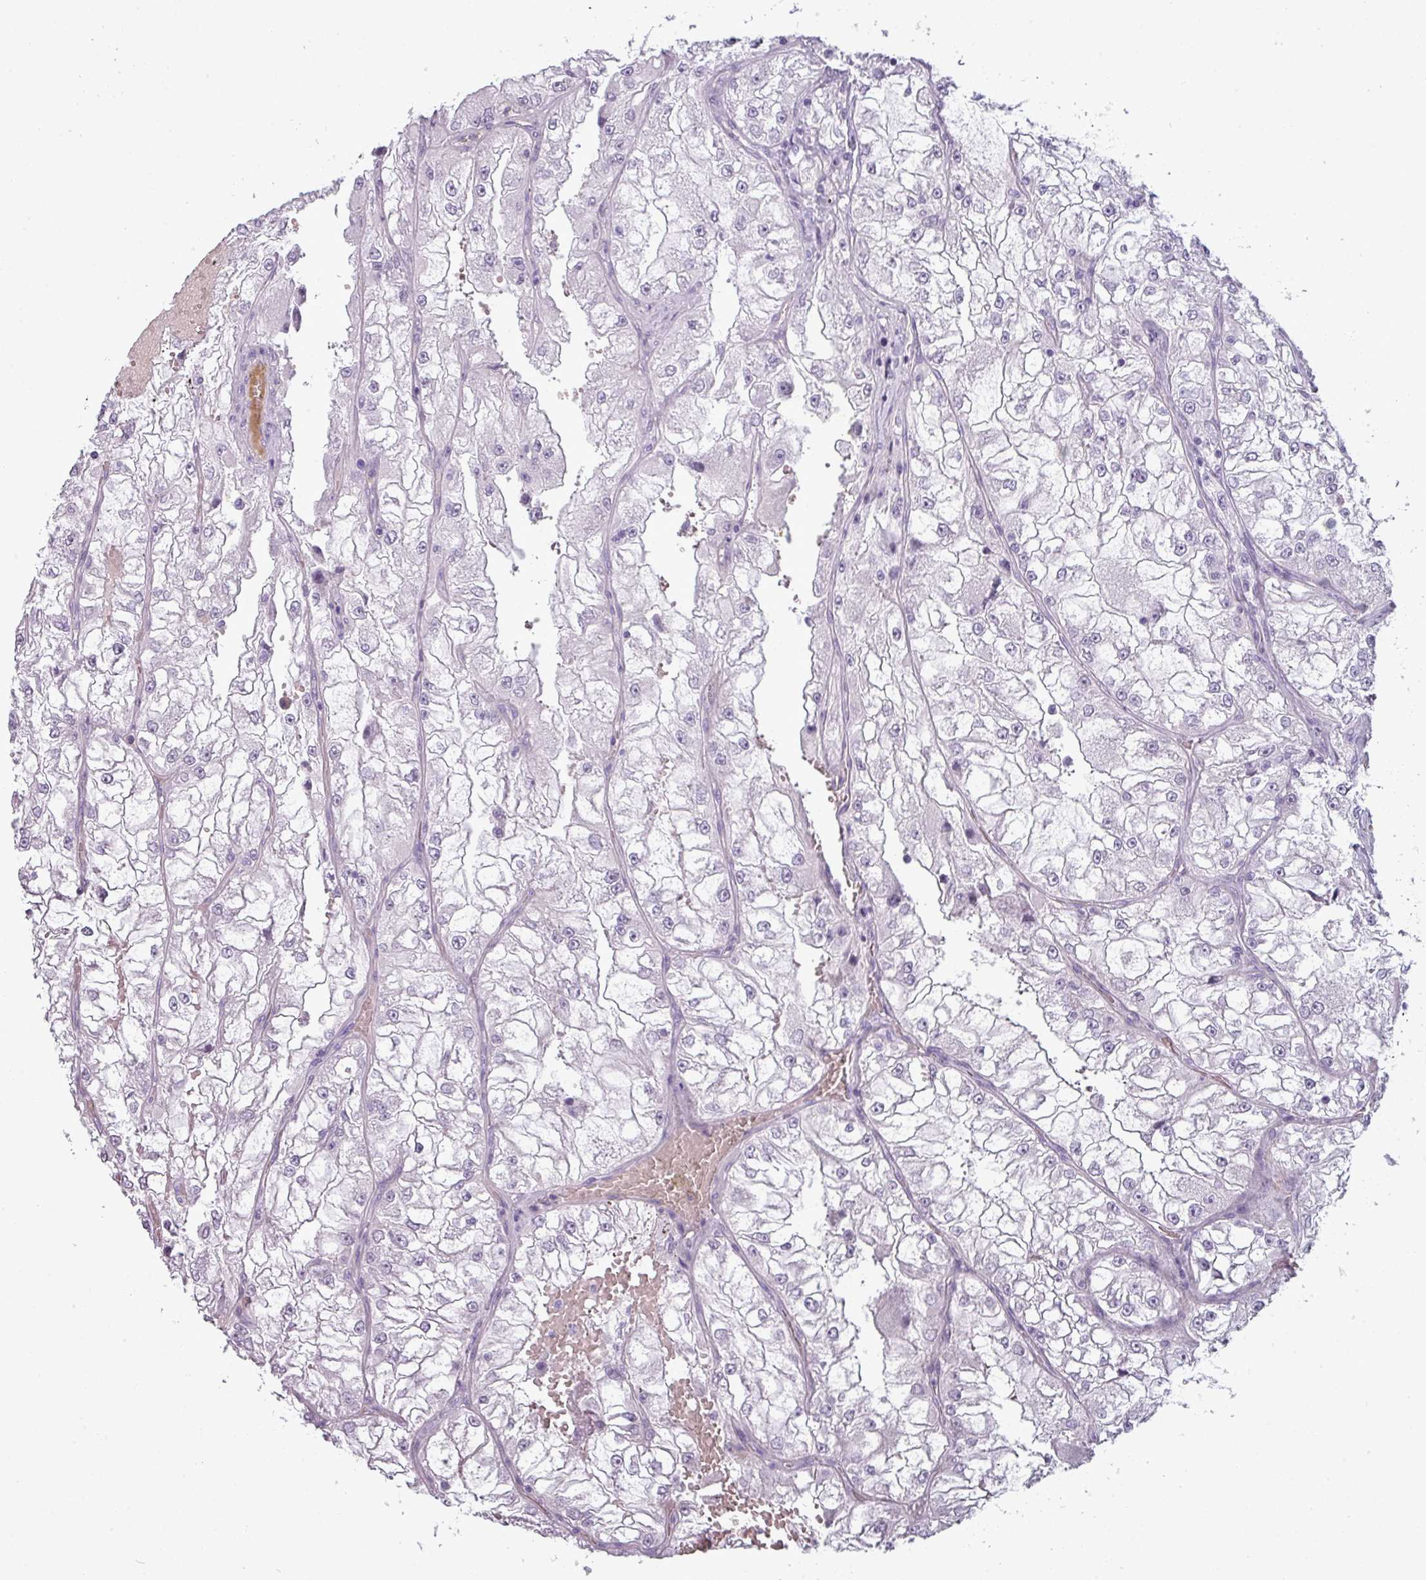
{"staining": {"intensity": "negative", "quantity": "none", "location": "none"}, "tissue": "renal cancer", "cell_type": "Tumor cells", "image_type": "cancer", "snomed": [{"axis": "morphology", "description": "Adenocarcinoma, NOS"}, {"axis": "topography", "description": "Kidney"}], "caption": "The immunohistochemistry micrograph has no significant staining in tumor cells of adenocarcinoma (renal) tissue.", "gene": "AREL1", "patient": {"sex": "female", "age": 72}}